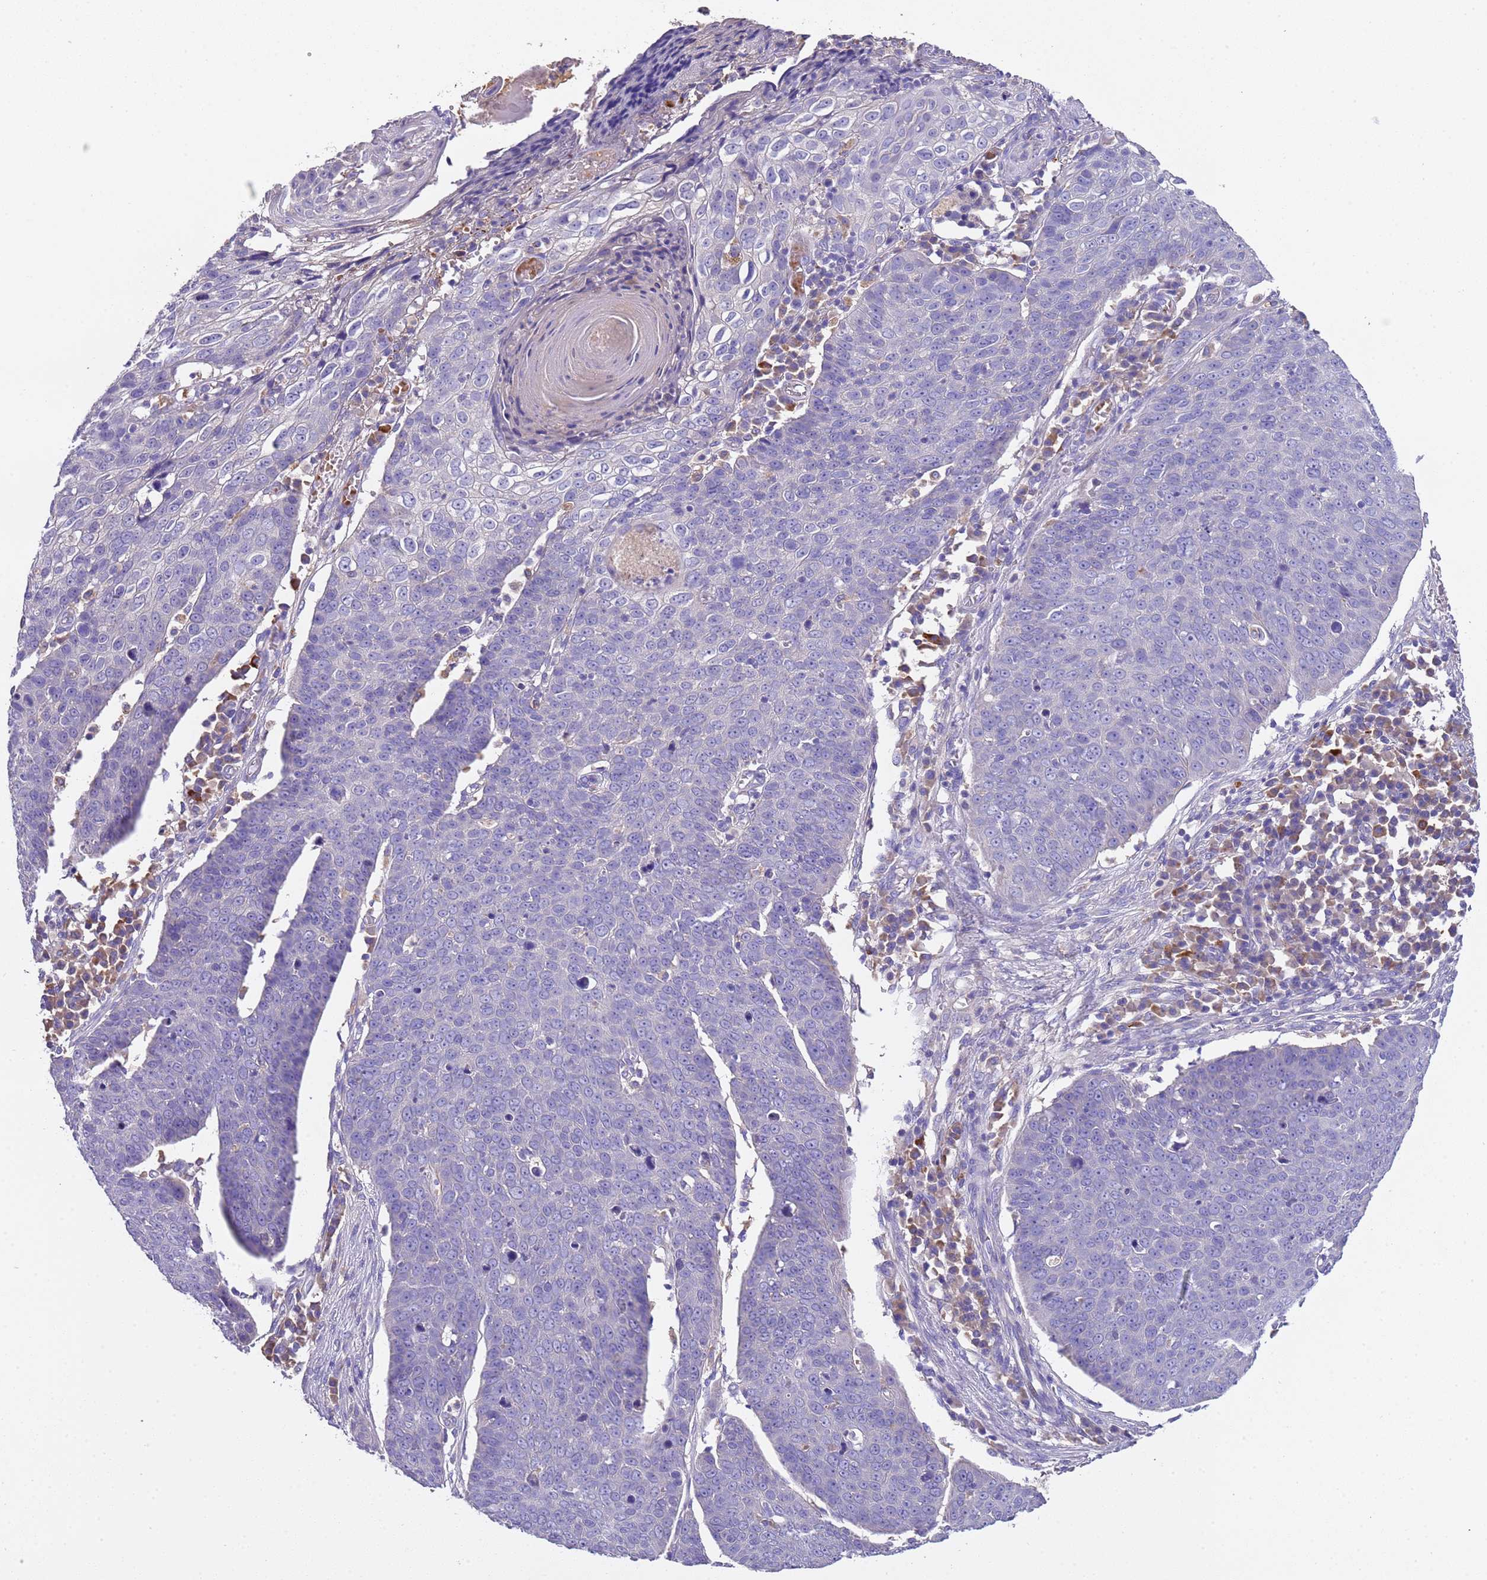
{"staining": {"intensity": "negative", "quantity": "none", "location": "none"}, "tissue": "skin cancer", "cell_type": "Tumor cells", "image_type": "cancer", "snomed": [{"axis": "morphology", "description": "Squamous cell carcinoma, NOS"}, {"axis": "topography", "description": "Skin"}], "caption": "A high-resolution image shows immunohistochemistry (IHC) staining of skin squamous cell carcinoma, which displays no significant staining in tumor cells.", "gene": "SLC24A3", "patient": {"sex": "male", "age": 71}}